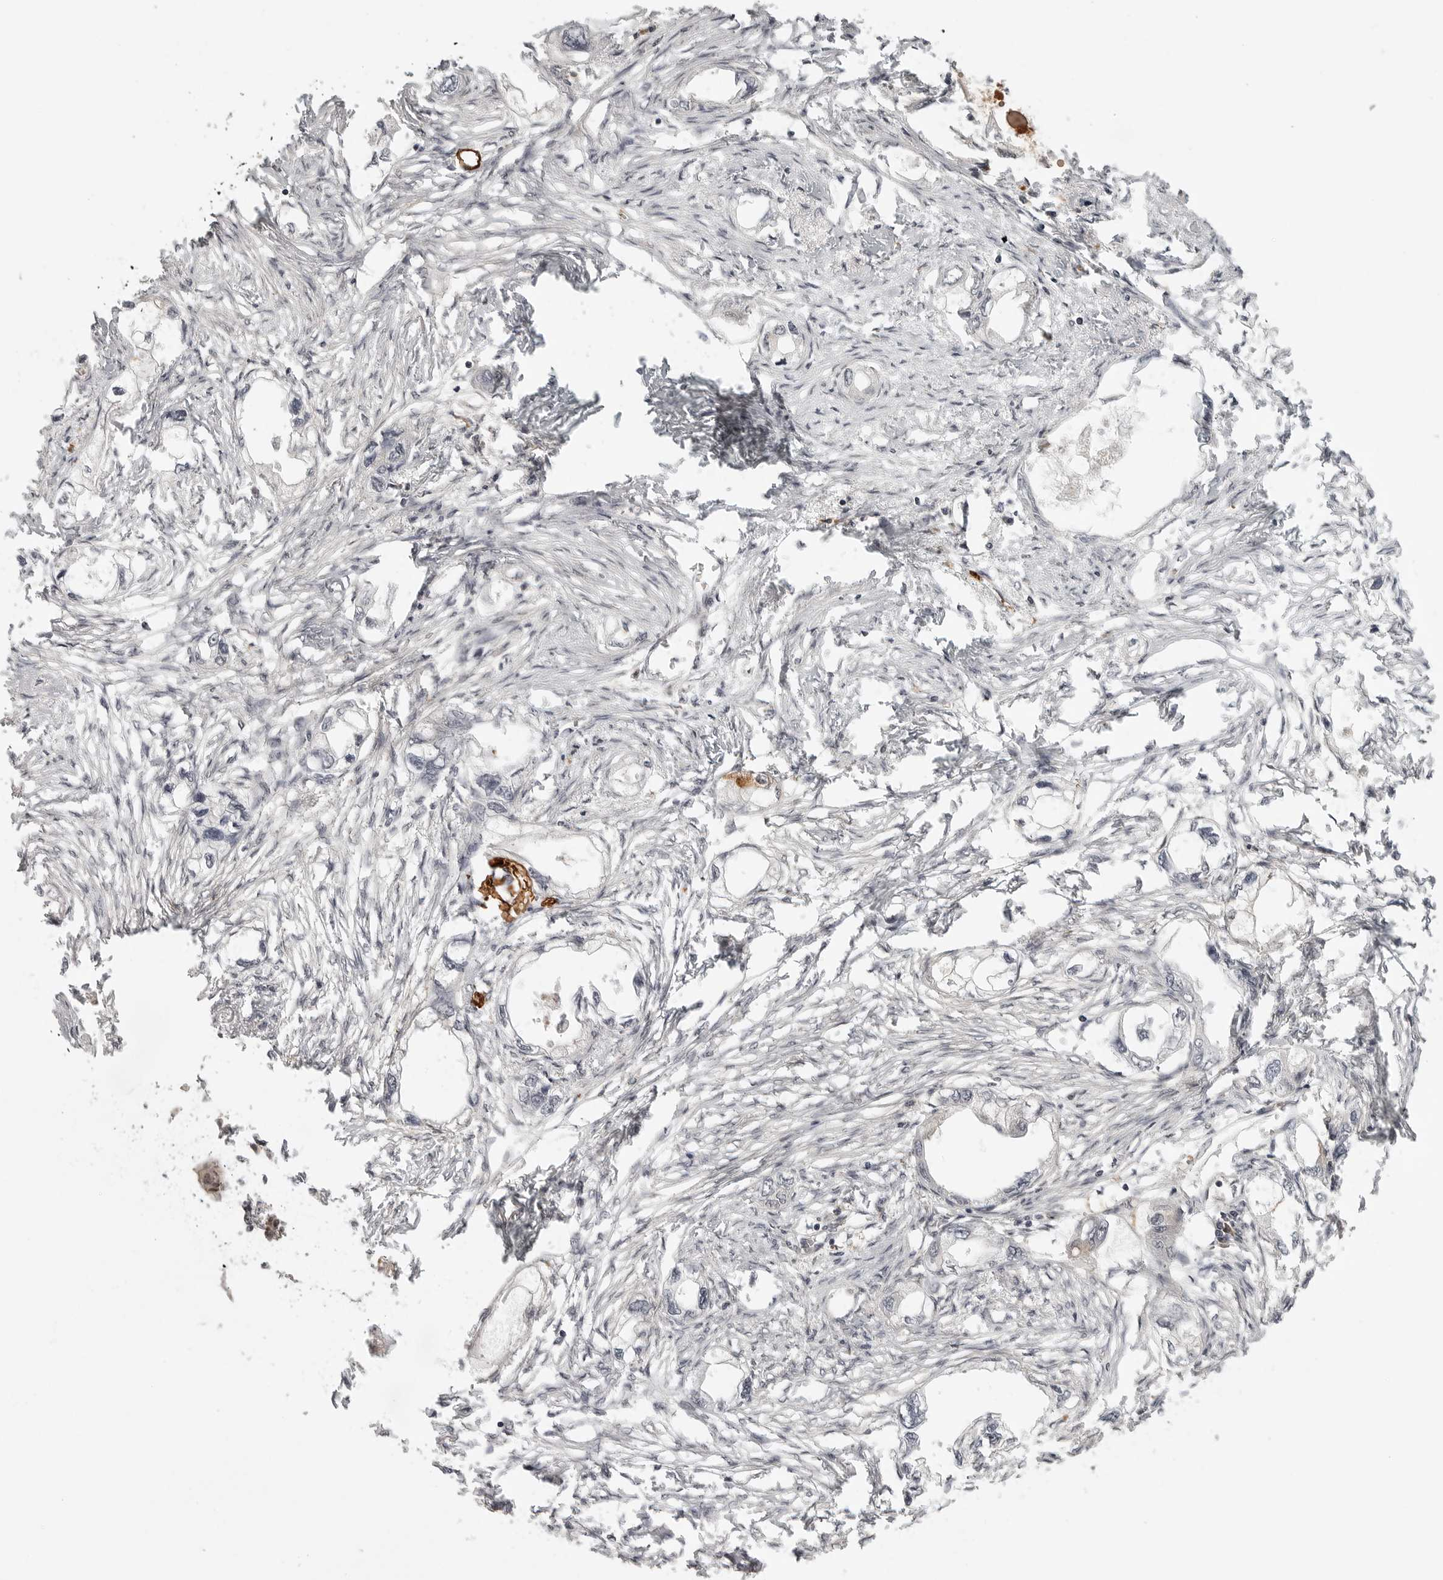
{"staining": {"intensity": "negative", "quantity": "none", "location": "none"}, "tissue": "endometrial cancer", "cell_type": "Tumor cells", "image_type": "cancer", "snomed": [{"axis": "morphology", "description": "Adenocarcinoma, NOS"}, {"axis": "morphology", "description": "Adenocarcinoma, metastatic, NOS"}, {"axis": "topography", "description": "Adipose tissue"}, {"axis": "topography", "description": "Endometrium"}], "caption": "Endometrial adenocarcinoma stained for a protein using immunohistochemistry (IHC) demonstrates no staining tumor cells.", "gene": "TUT4", "patient": {"sex": "female", "age": 67}}